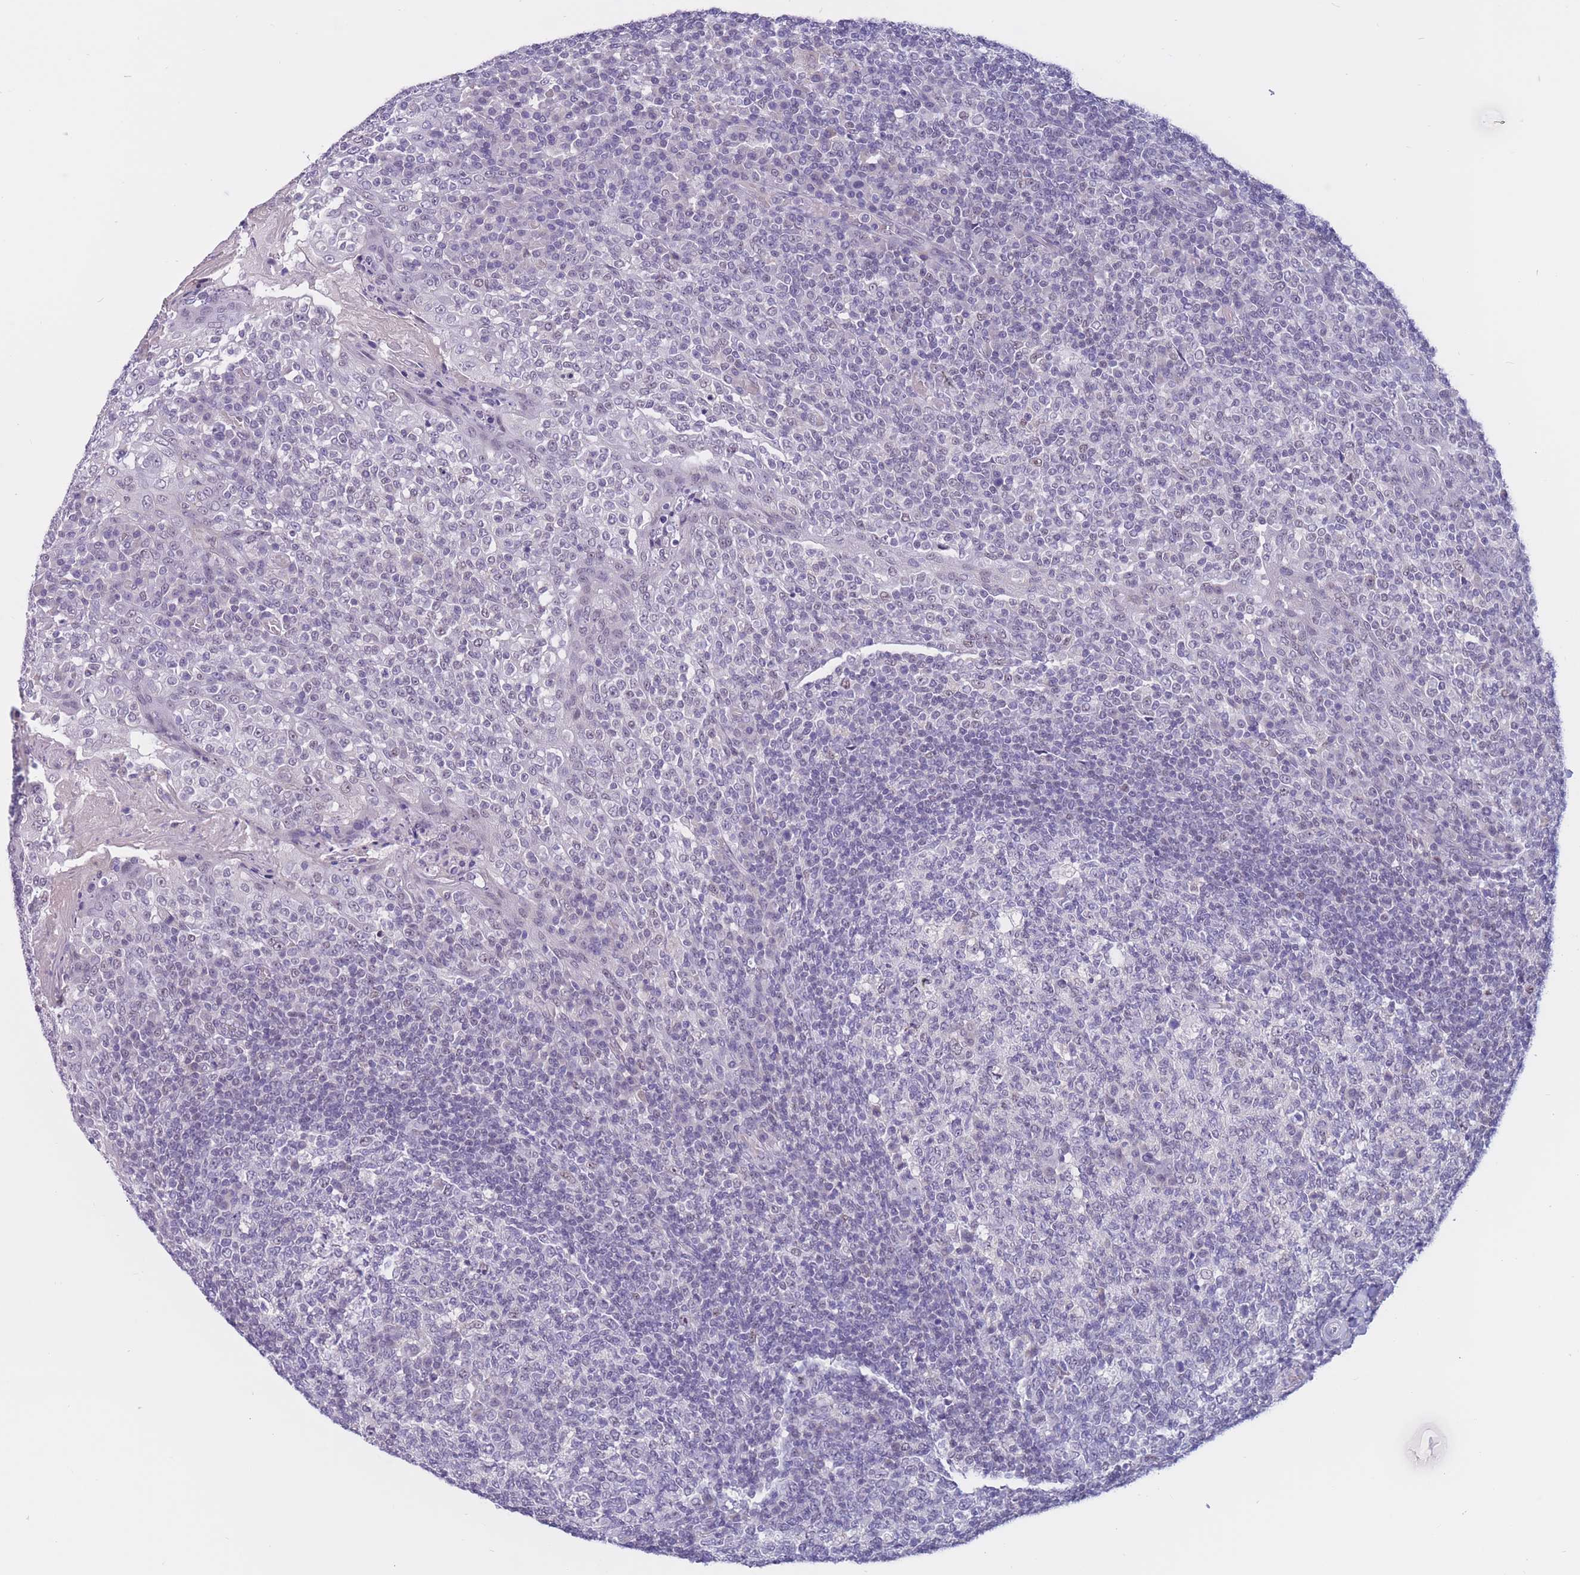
{"staining": {"intensity": "negative", "quantity": "none", "location": "none"}, "tissue": "tonsil", "cell_type": "Germinal center cells", "image_type": "normal", "snomed": [{"axis": "morphology", "description": "Normal tissue, NOS"}, {"axis": "topography", "description": "Tonsil"}], "caption": "High power microscopy micrograph of an immunohistochemistry micrograph of normal tonsil, revealing no significant staining in germinal center cells.", "gene": "BOP1", "patient": {"sex": "female", "age": 19}}